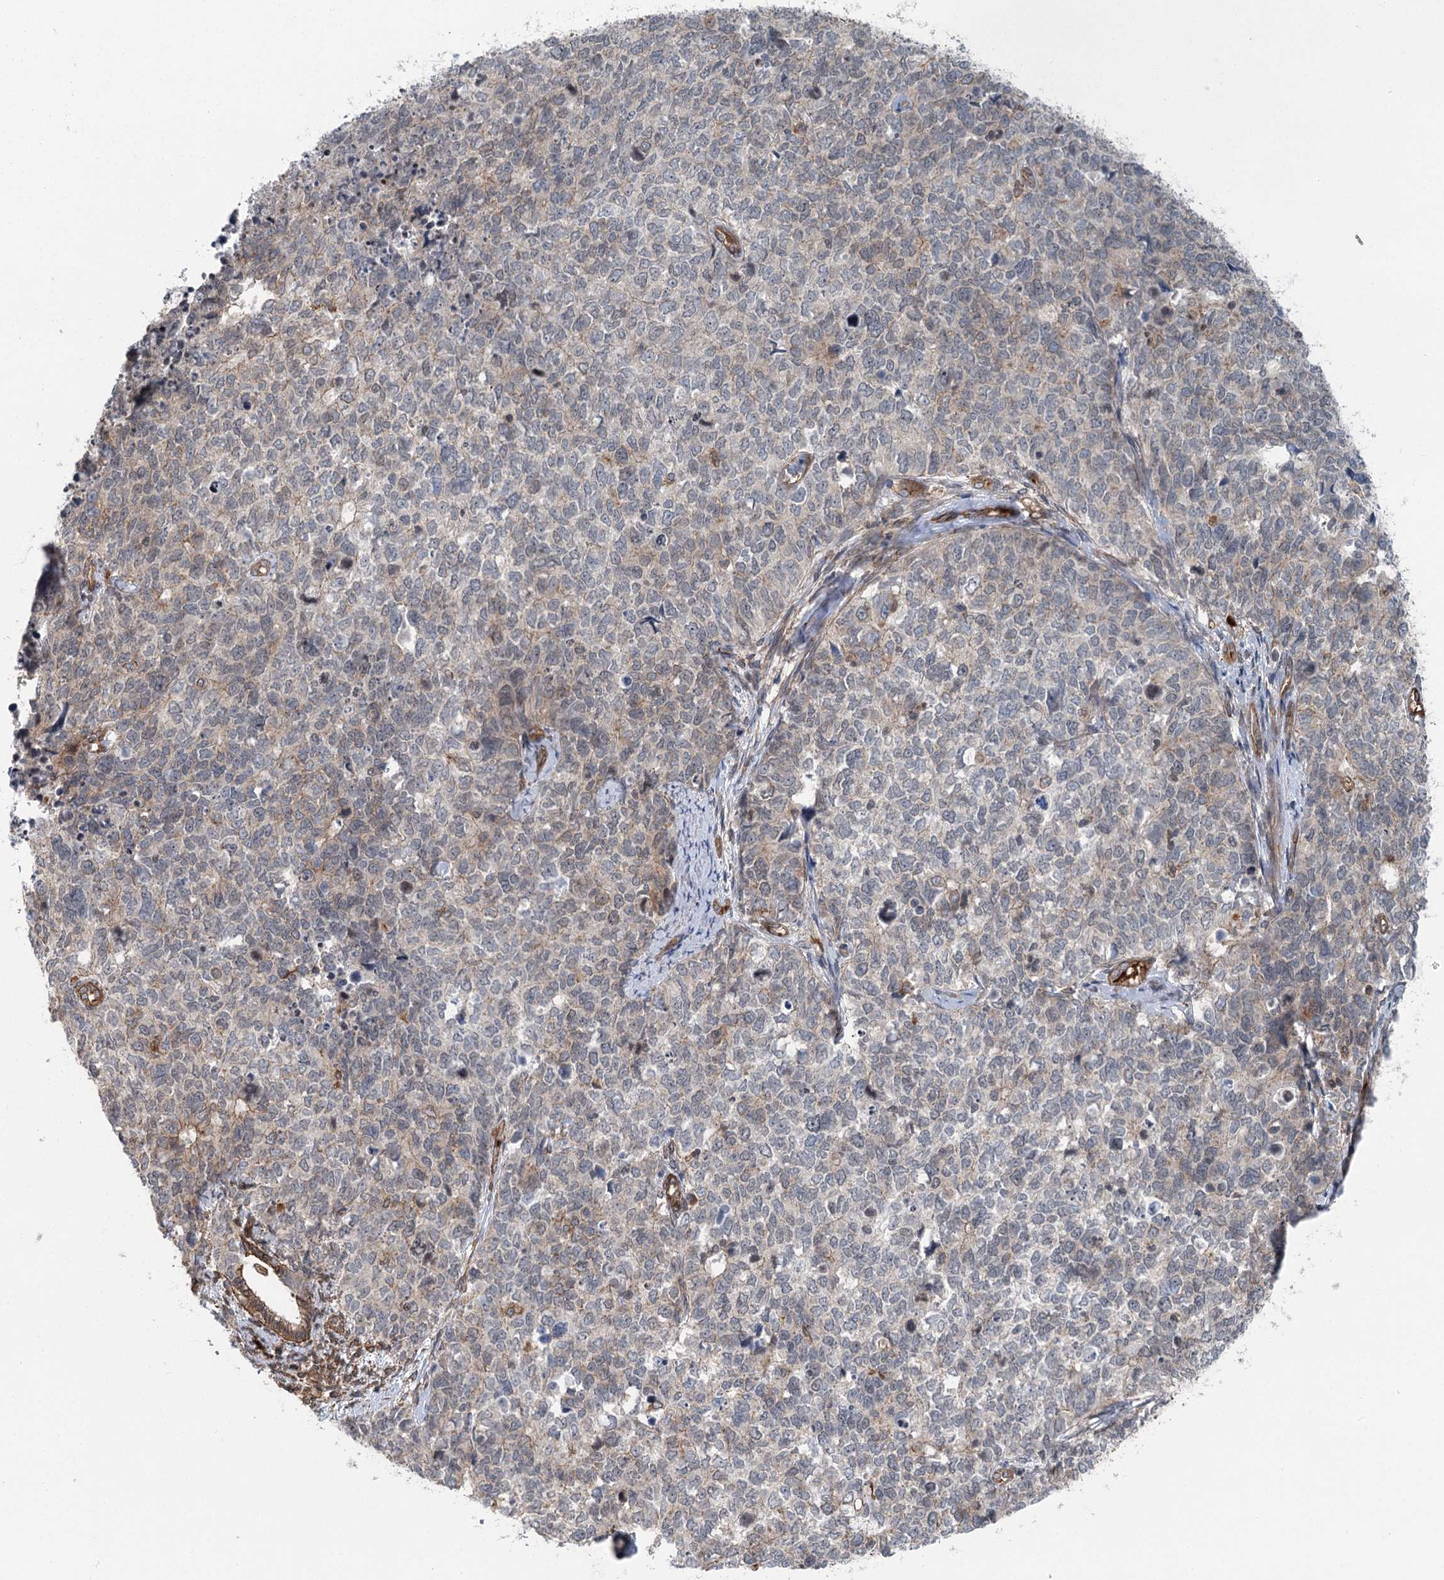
{"staining": {"intensity": "negative", "quantity": "none", "location": "none"}, "tissue": "cervical cancer", "cell_type": "Tumor cells", "image_type": "cancer", "snomed": [{"axis": "morphology", "description": "Squamous cell carcinoma, NOS"}, {"axis": "topography", "description": "Cervix"}], "caption": "Immunohistochemistry of human cervical squamous cell carcinoma demonstrates no staining in tumor cells.", "gene": "IQSEC1", "patient": {"sex": "female", "age": 63}}